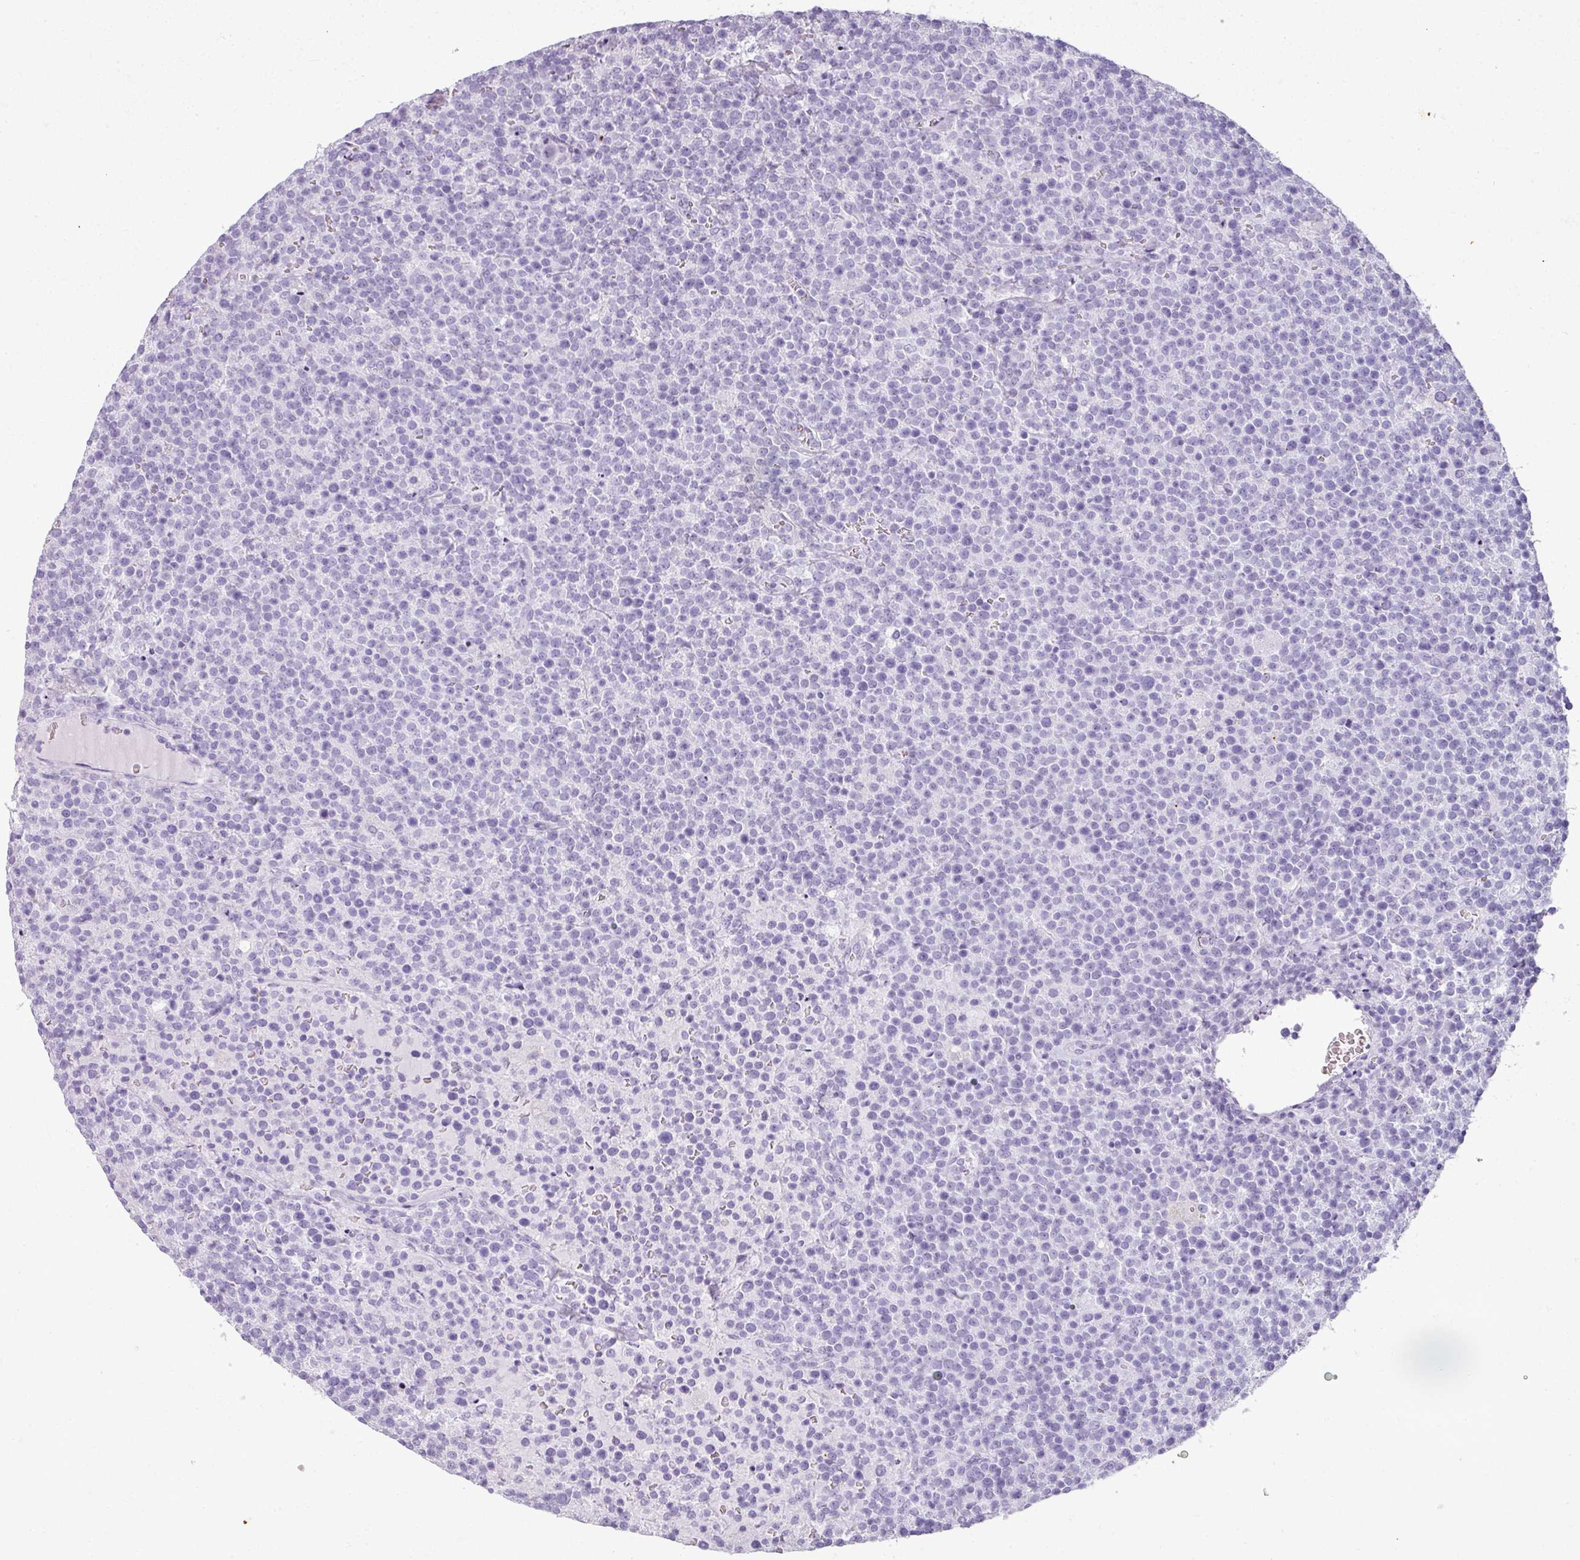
{"staining": {"intensity": "negative", "quantity": "none", "location": "none"}, "tissue": "lymphoma", "cell_type": "Tumor cells", "image_type": "cancer", "snomed": [{"axis": "morphology", "description": "Malignant lymphoma, non-Hodgkin's type, High grade"}, {"axis": "topography", "description": "Lymph node"}], "caption": "Immunohistochemistry photomicrograph of neoplastic tissue: human lymphoma stained with DAB (3,3'-diaminobenzidine) demonstrates no significant protein positivity in tumor cells.", "gene": "RBMY1F", "patient": {"sex": "male", "age": 61}}